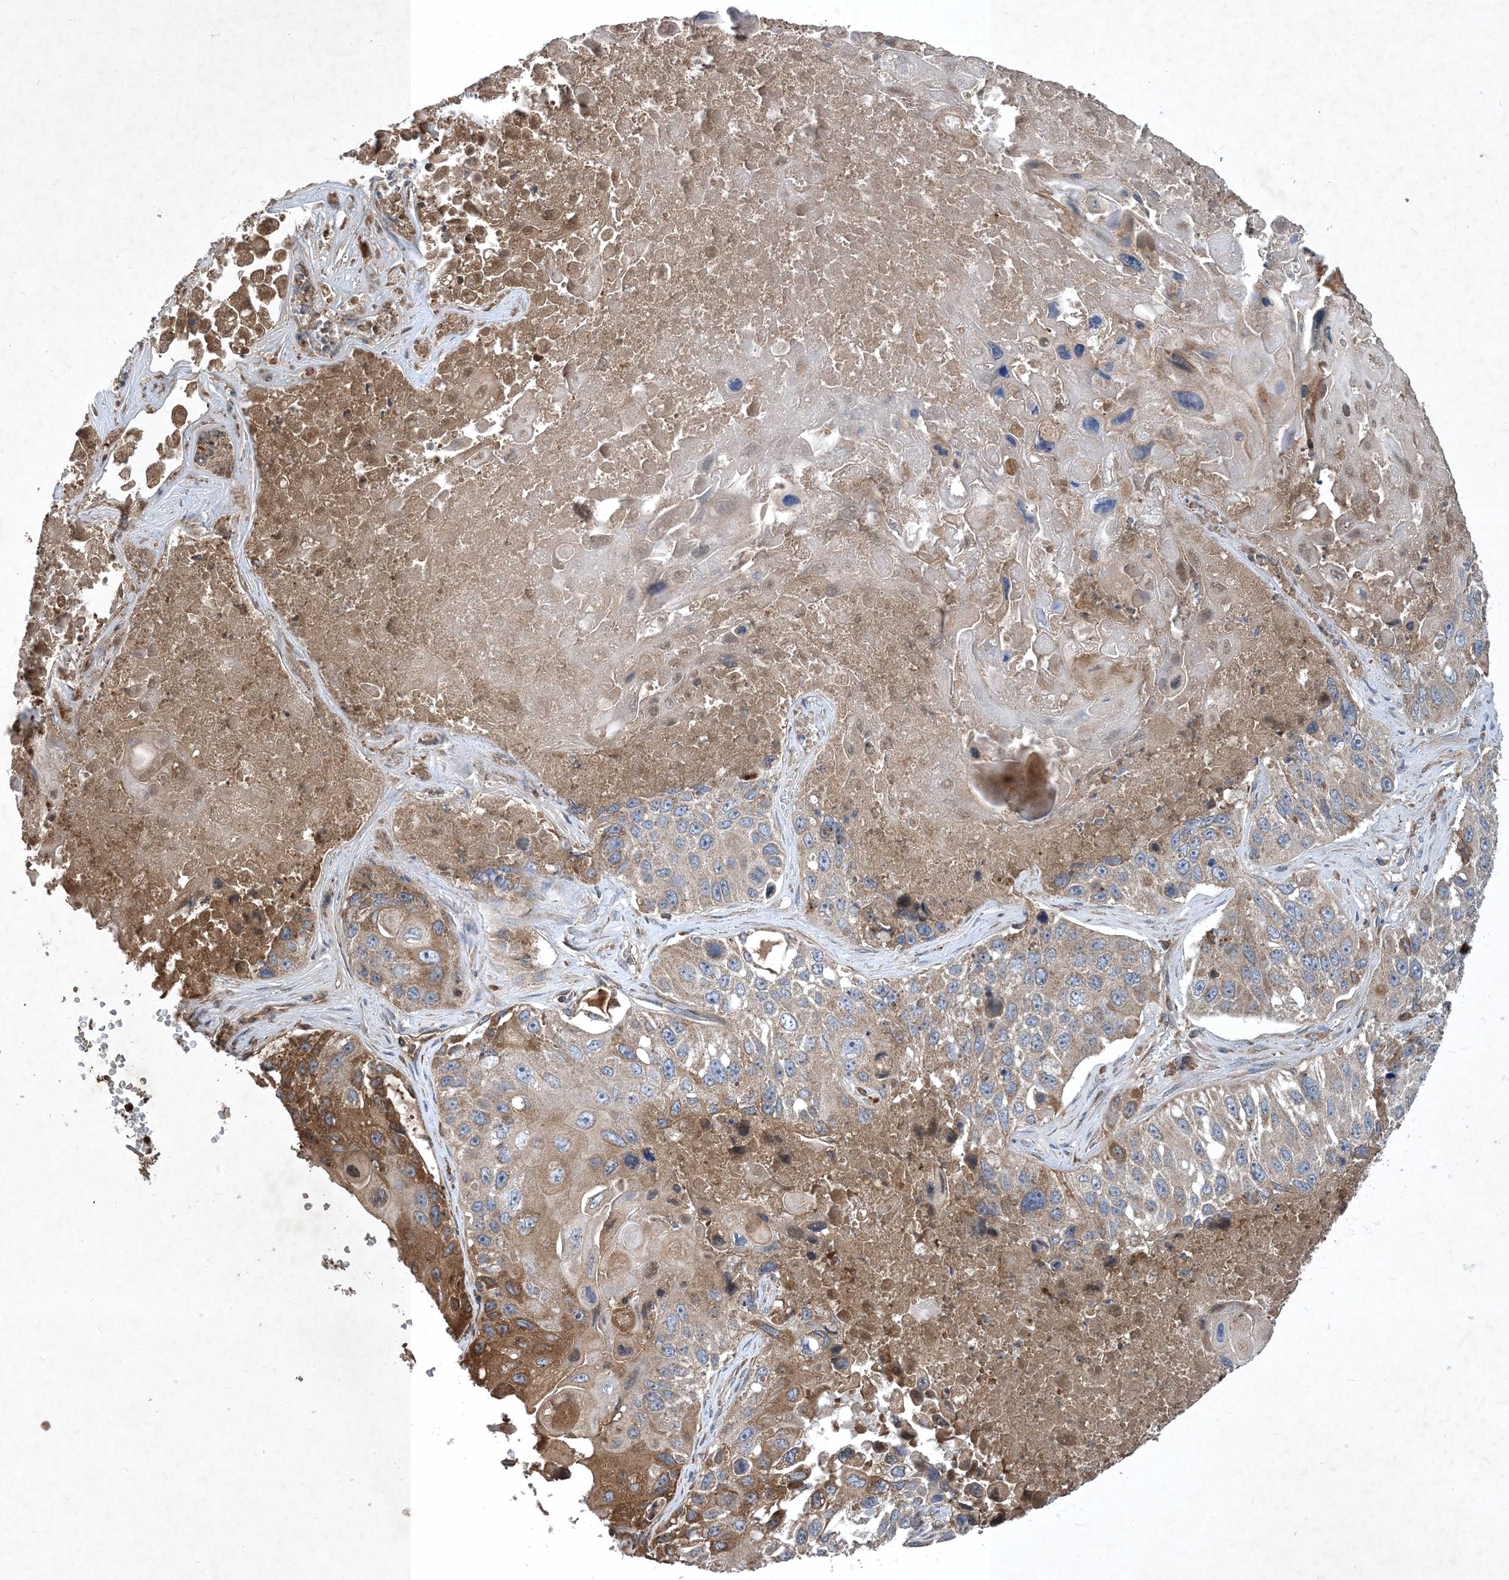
{"staining": {"intensity": "moderate", "quantity": "<25%", "location": "cytoplasmic/membranous"}, "tissue": "lung cancer", "cell_type": "Tumor cells", "image_type": "cancer", "snomed": [{"axis": "morphology", "description": "Squamous cell carcinoma, NOS"}, {"axis": "topography", "description": "Lung"}], "caption": "Immunohistochemistry (IHC) of lung cancer demonstrates low levels of moderate cytoplasmic/membranous expression in about <25% of tumor cells.", "gene": "STK19", "patient": {"sex": "male", "age": 61}}